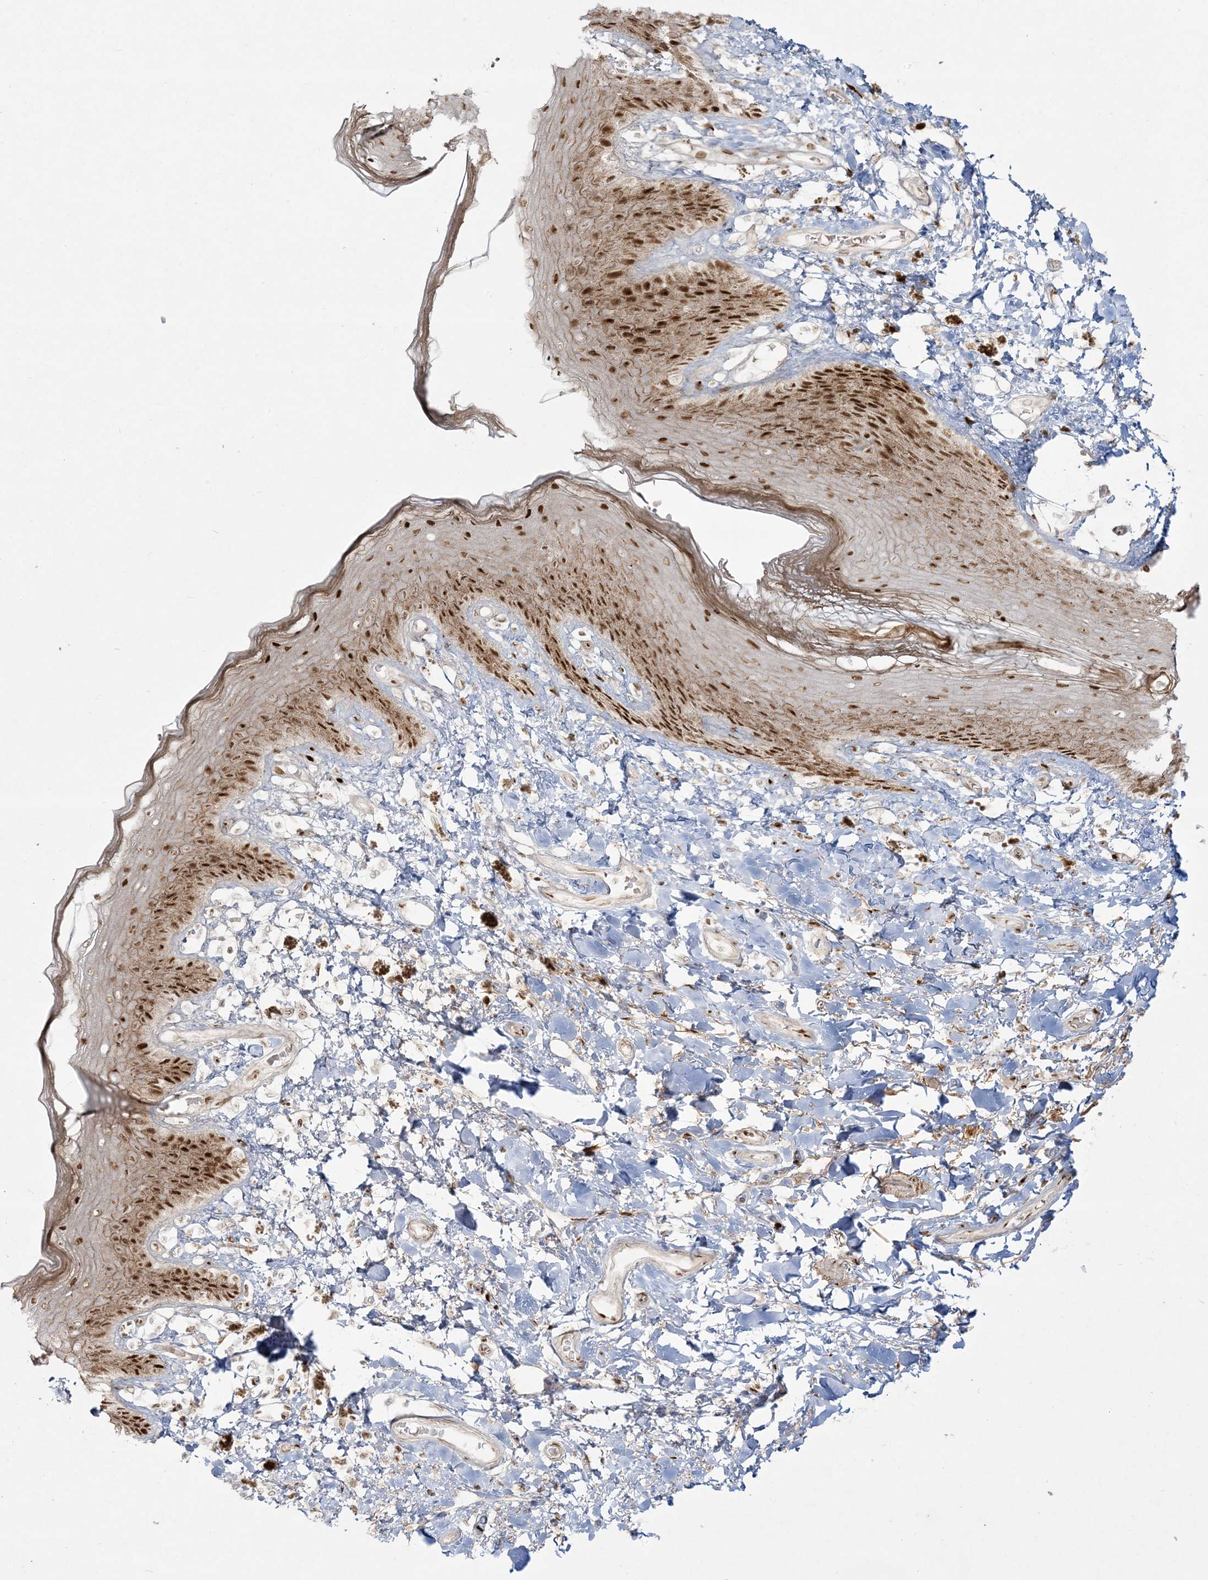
{"staining": {"intensity": "strong", "quantity": "25%-75%", "location": "cytoplasmic/membranous,nuclear"}, "tissue": "skin", "cell_type": "Epidermal cells", "image_type": "normal", "snomed": [{"axis": "morphology", "description": "Normal tissue, NOS"}, {"axis": "topography", "description": "Anal"}], "caption": "Skin stained with DAB immunohistochemistry demonstrates high levels of strong cytoplasmic/membranous,nuclear expression in approximately 25%-75% of epidermal cells.", "gene": "RBM10", "patient": {"sex": "female", "age": 78}}